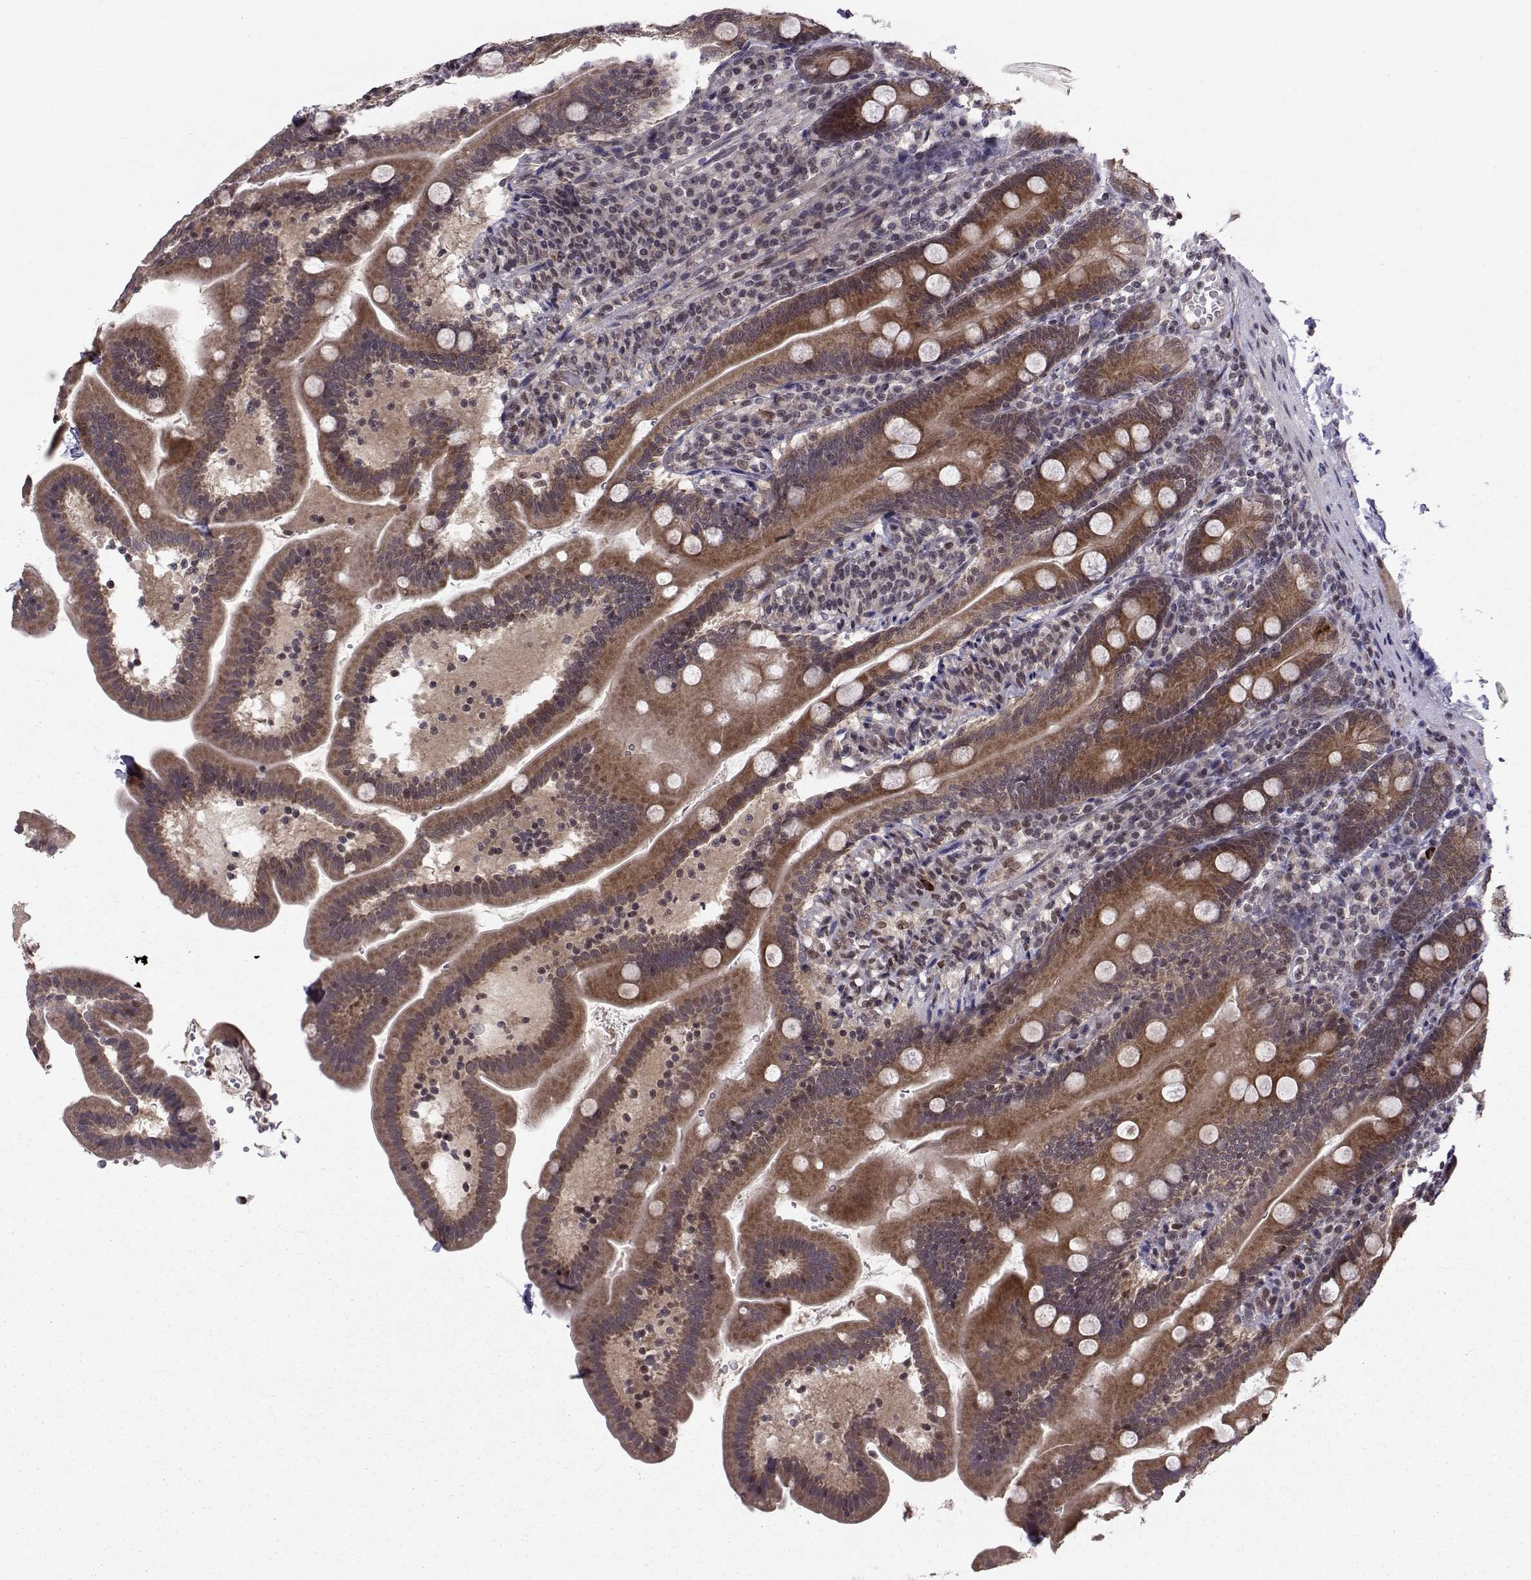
{"staining": {"intensity": "moderate", "quantity": ">75%", "location": "cytoplasmic/membranous"}, "tissue": "duodenum", "cell_type": "Glandular cells", "image_type": "normal", "snomed": [{"axis": "morphology", "description": "Normal tissue, NOS"}, {"axis": "topography", "description": "Duodenum"}], "caption": "A histopathology image of duodenum stained for a protein demonstrates moderate cytoplasmic/membranous brown staining in glandular cells. Immunohistochemistry stains the protein of interest in brown and the nuclei are stained blue.", "gene": "PKN2", "patient": {"sex": "female", "age": 67}}